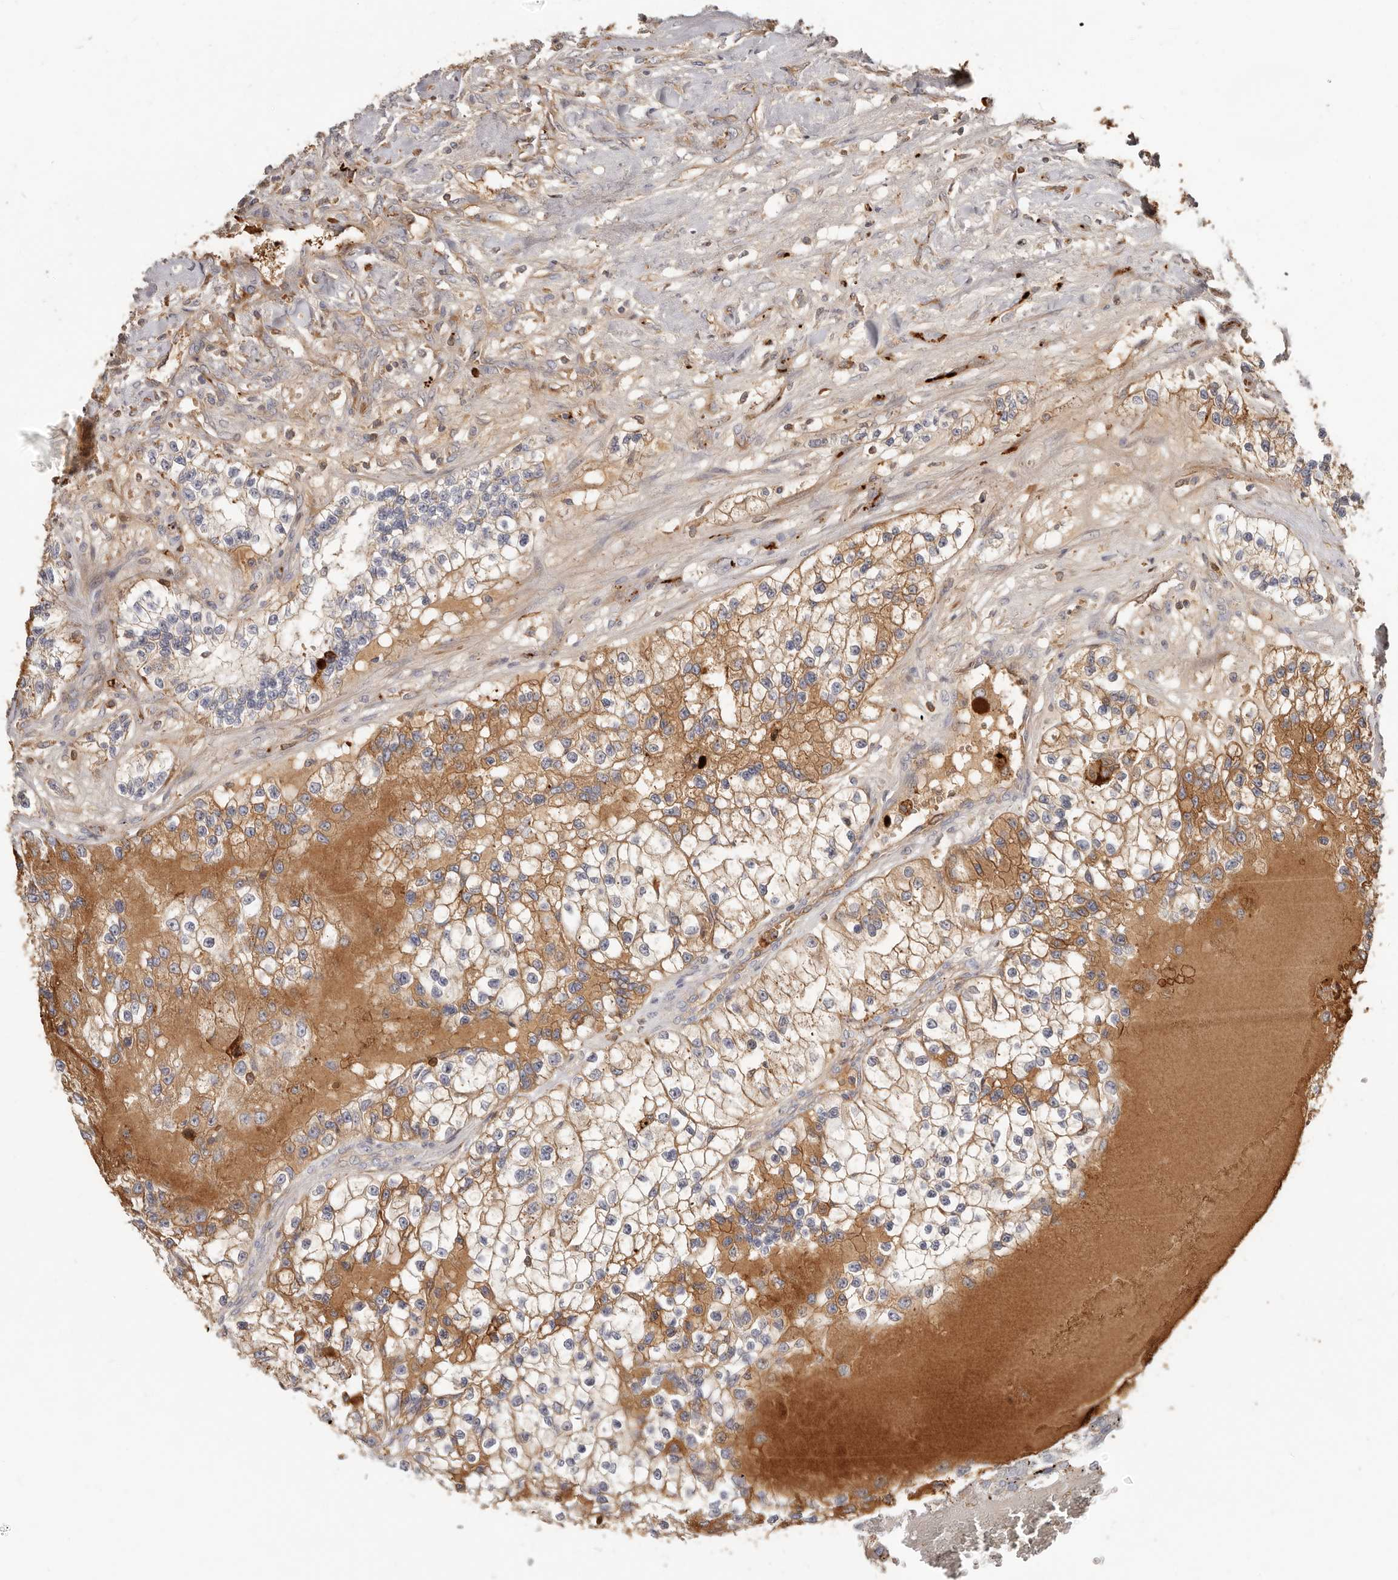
{"staining": {"intensity": "moderate", "quantity": ">75%", "location": "cytoplasmic/membranous"}, "tissue": "renal cancer", "cell_type": "Tumor cells", "image_type": "cancer", "snomed": [{"axis": "morphology", "description": "Adenocarcinoma, NOS"}, {"axis": "topography", "description": "Kidney"}], "caption": "The photomicrograph demonstrates staining of renal cancer (adenocarcinoma), revealing moderate cytoplasmic/membranous protein expression (brown color) within tumor cells.", "gene": "MTFR2", "patient": {"sex": "female", "age": 57}}